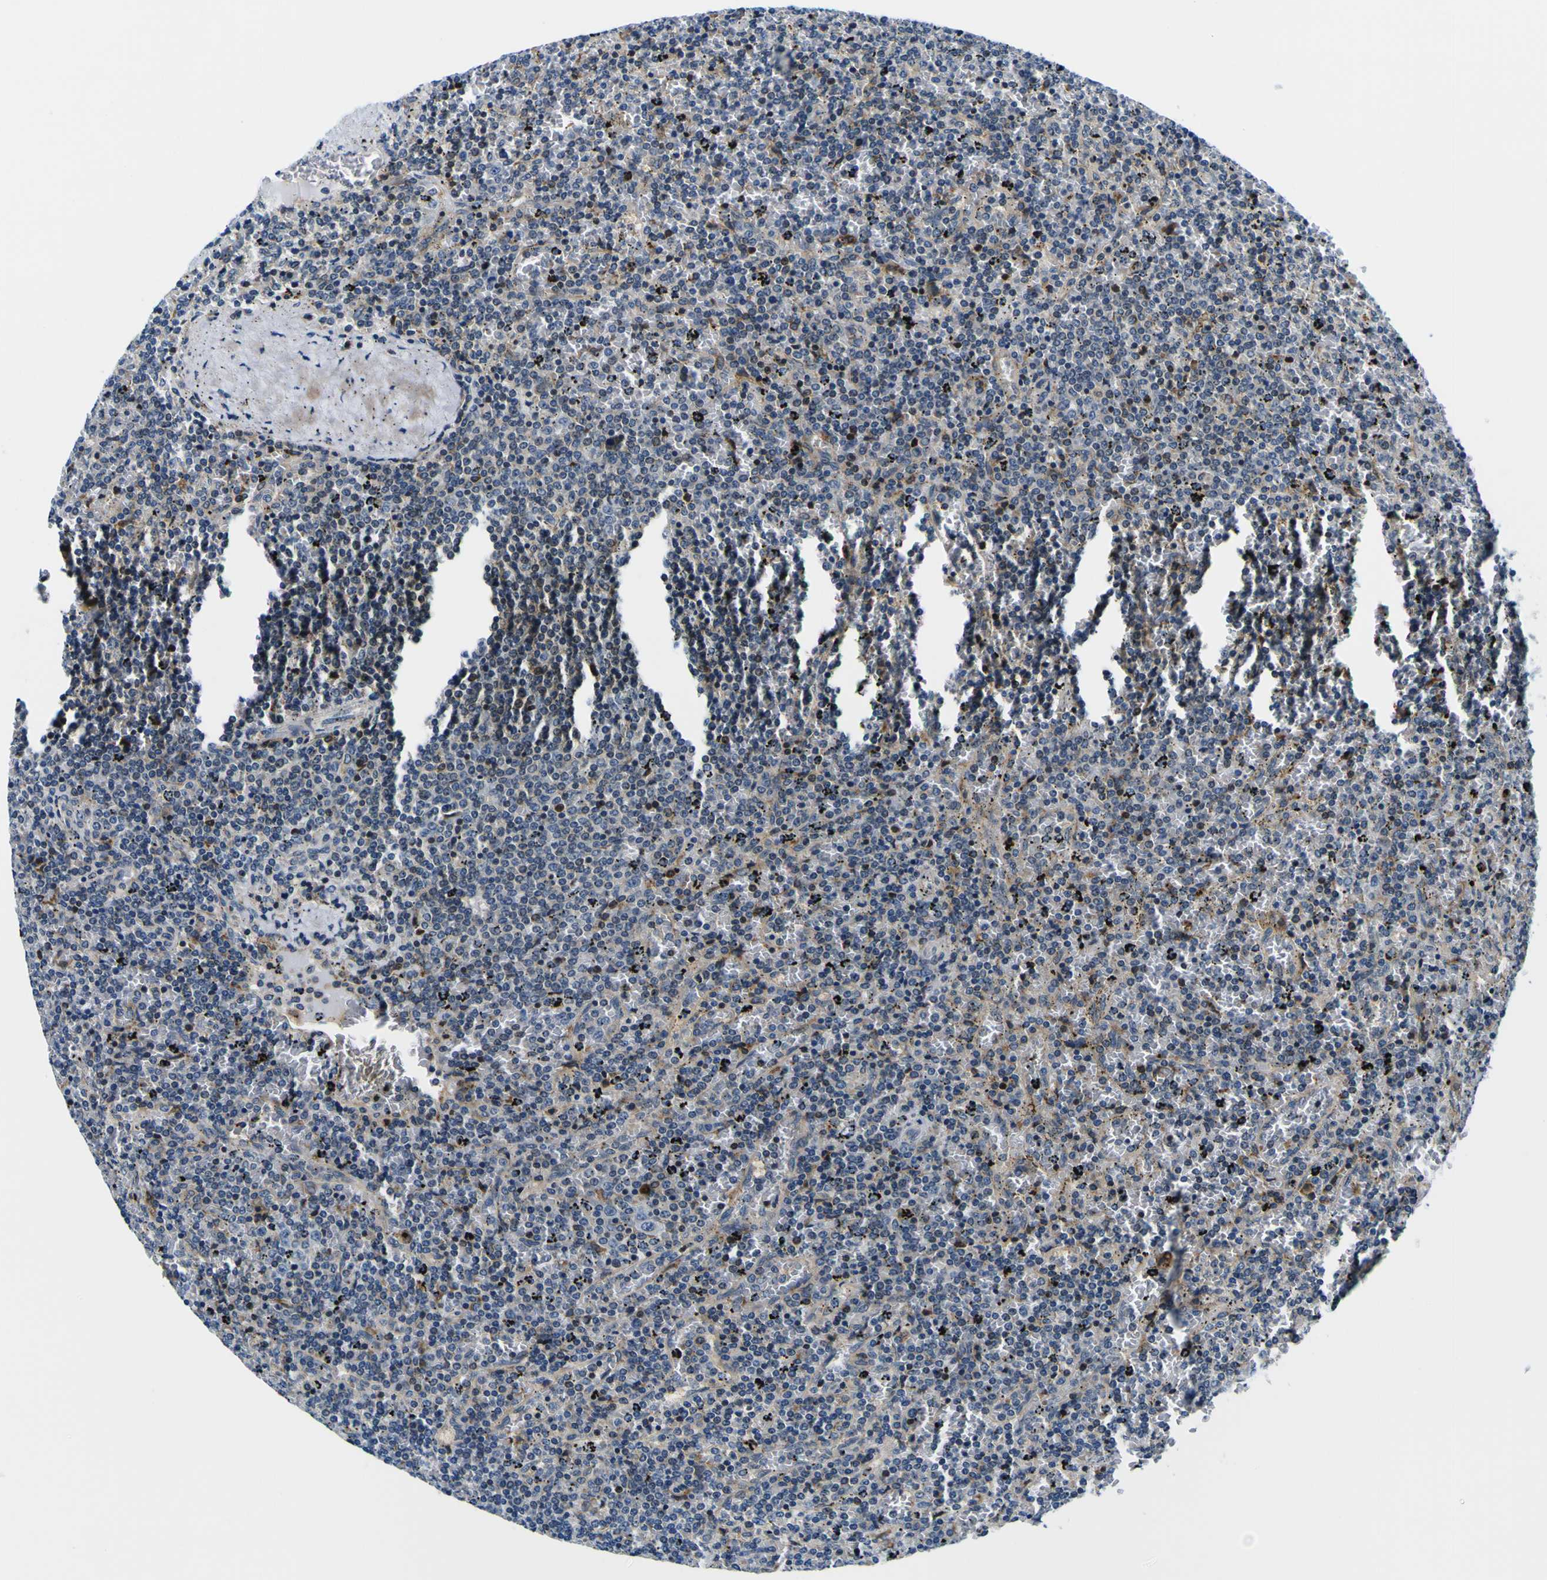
{"staining": {"intensity": "weak", "quantity": "<25%", "location": "cytoplasmic/membranous"}, "tissue": "lymphoma", "cell_type": "Tumor cells", "image_type": "cancer", "snomed": [{"axis": "morphology", "description": "Malignant lymphoma, non-Hodgkin's type, Low grade"}, {"axis": "topography", "description": "Spleen"}], "caption": "Immunohistochemical staining of lymphoma displays no significant staining in tumor cells.", "gene": "NLRP3", "patient": {"sex": "female", "age": 77}}